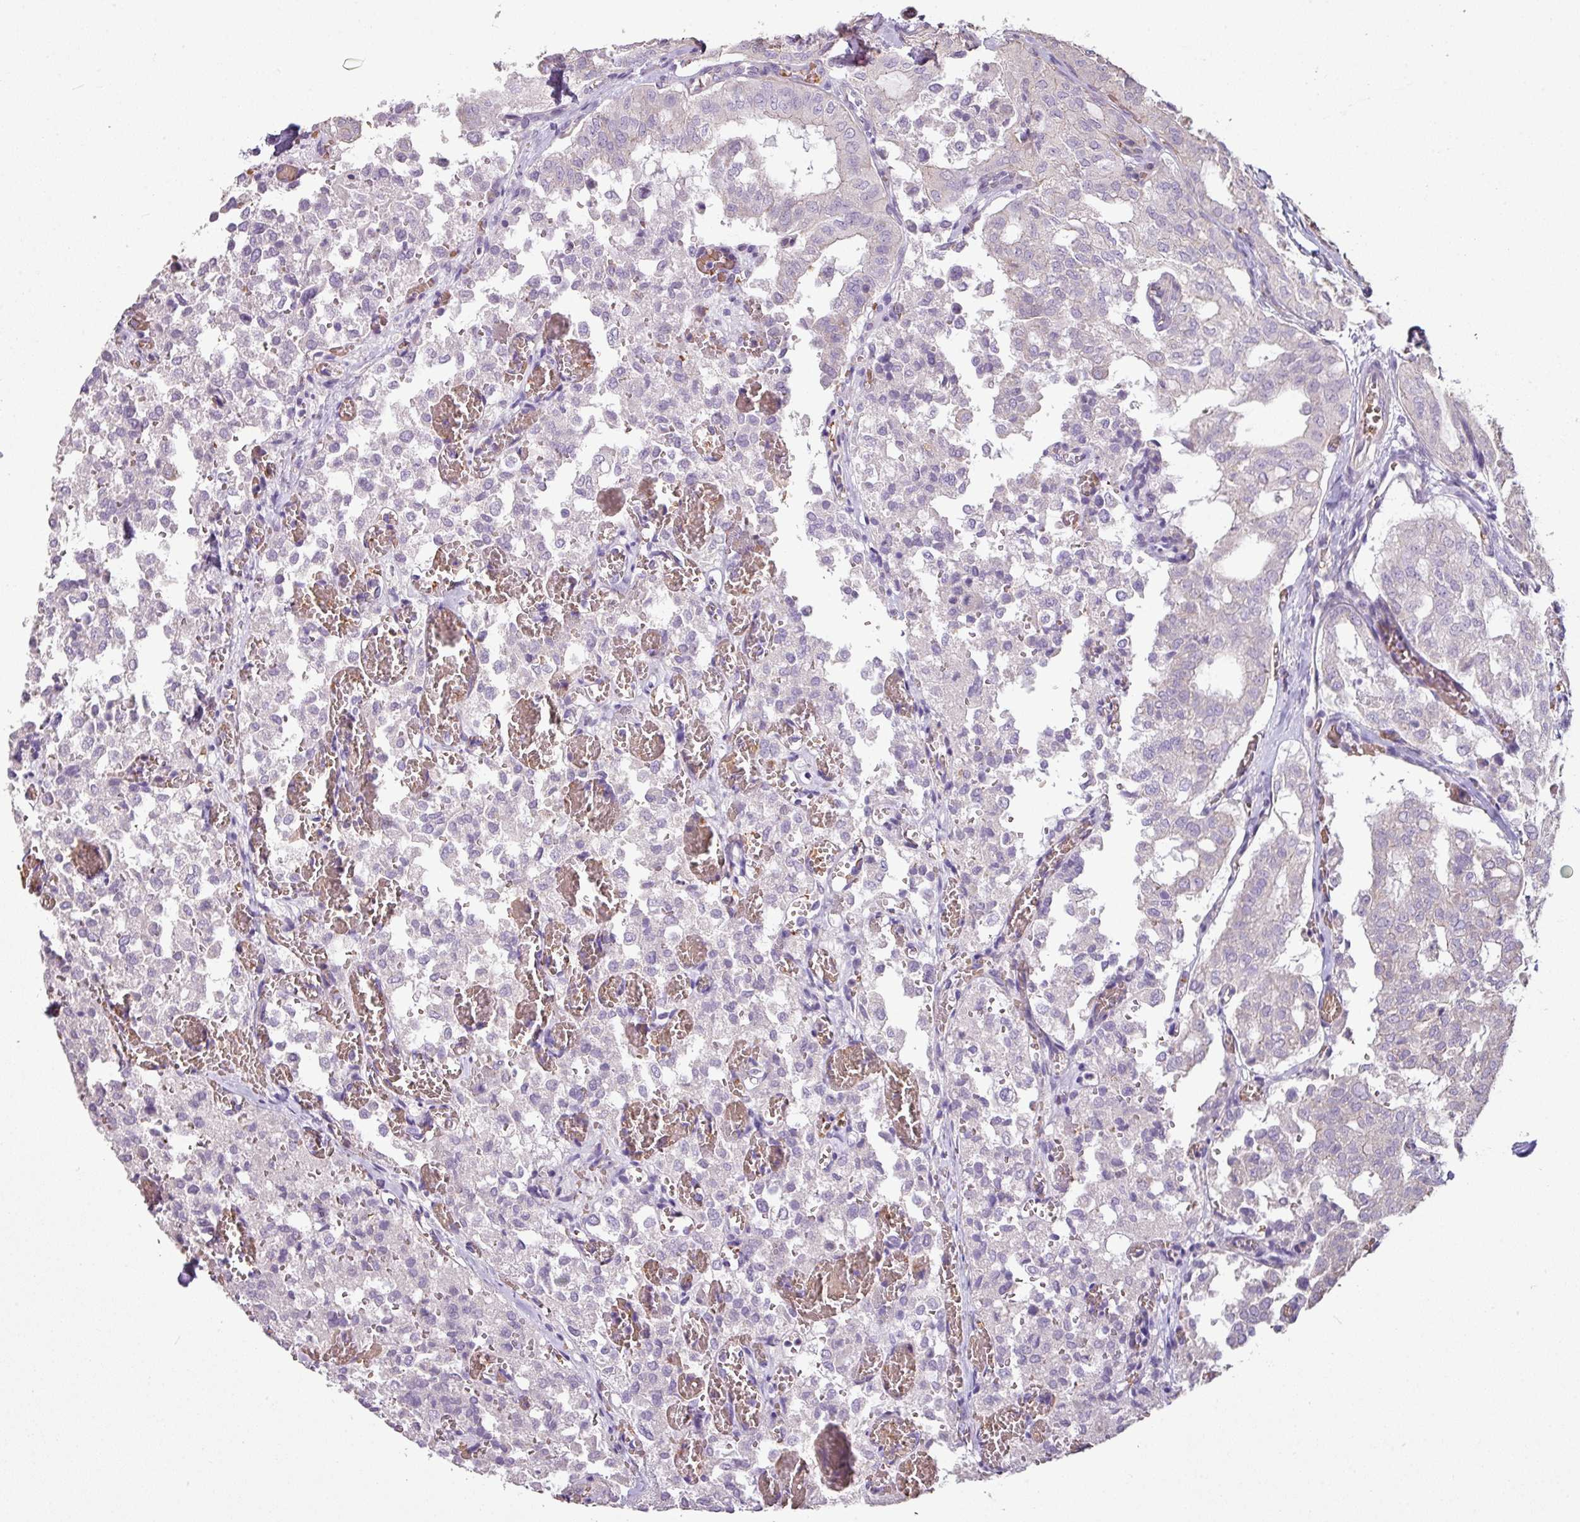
{"staining": {"intensity": "negative", "quantity": "none", "location": "none"}, "tissue": "thyroid cancer", "cell_type": "Tumor cells", "image_type": "cancer", "snomed": [{"axis": "morphology", "description": "Follicular adenoma carcinoma, NOS"}, {"axis": "topography", "description": "Thyroid gland"}], "caption": "Photomicrograph shows no significant protein staining in tumor cells of thyroid cancer (follicular adenoma carcinoma).", "gene": "NHSL2", "patient": {"sex": "male", "age": 75}}